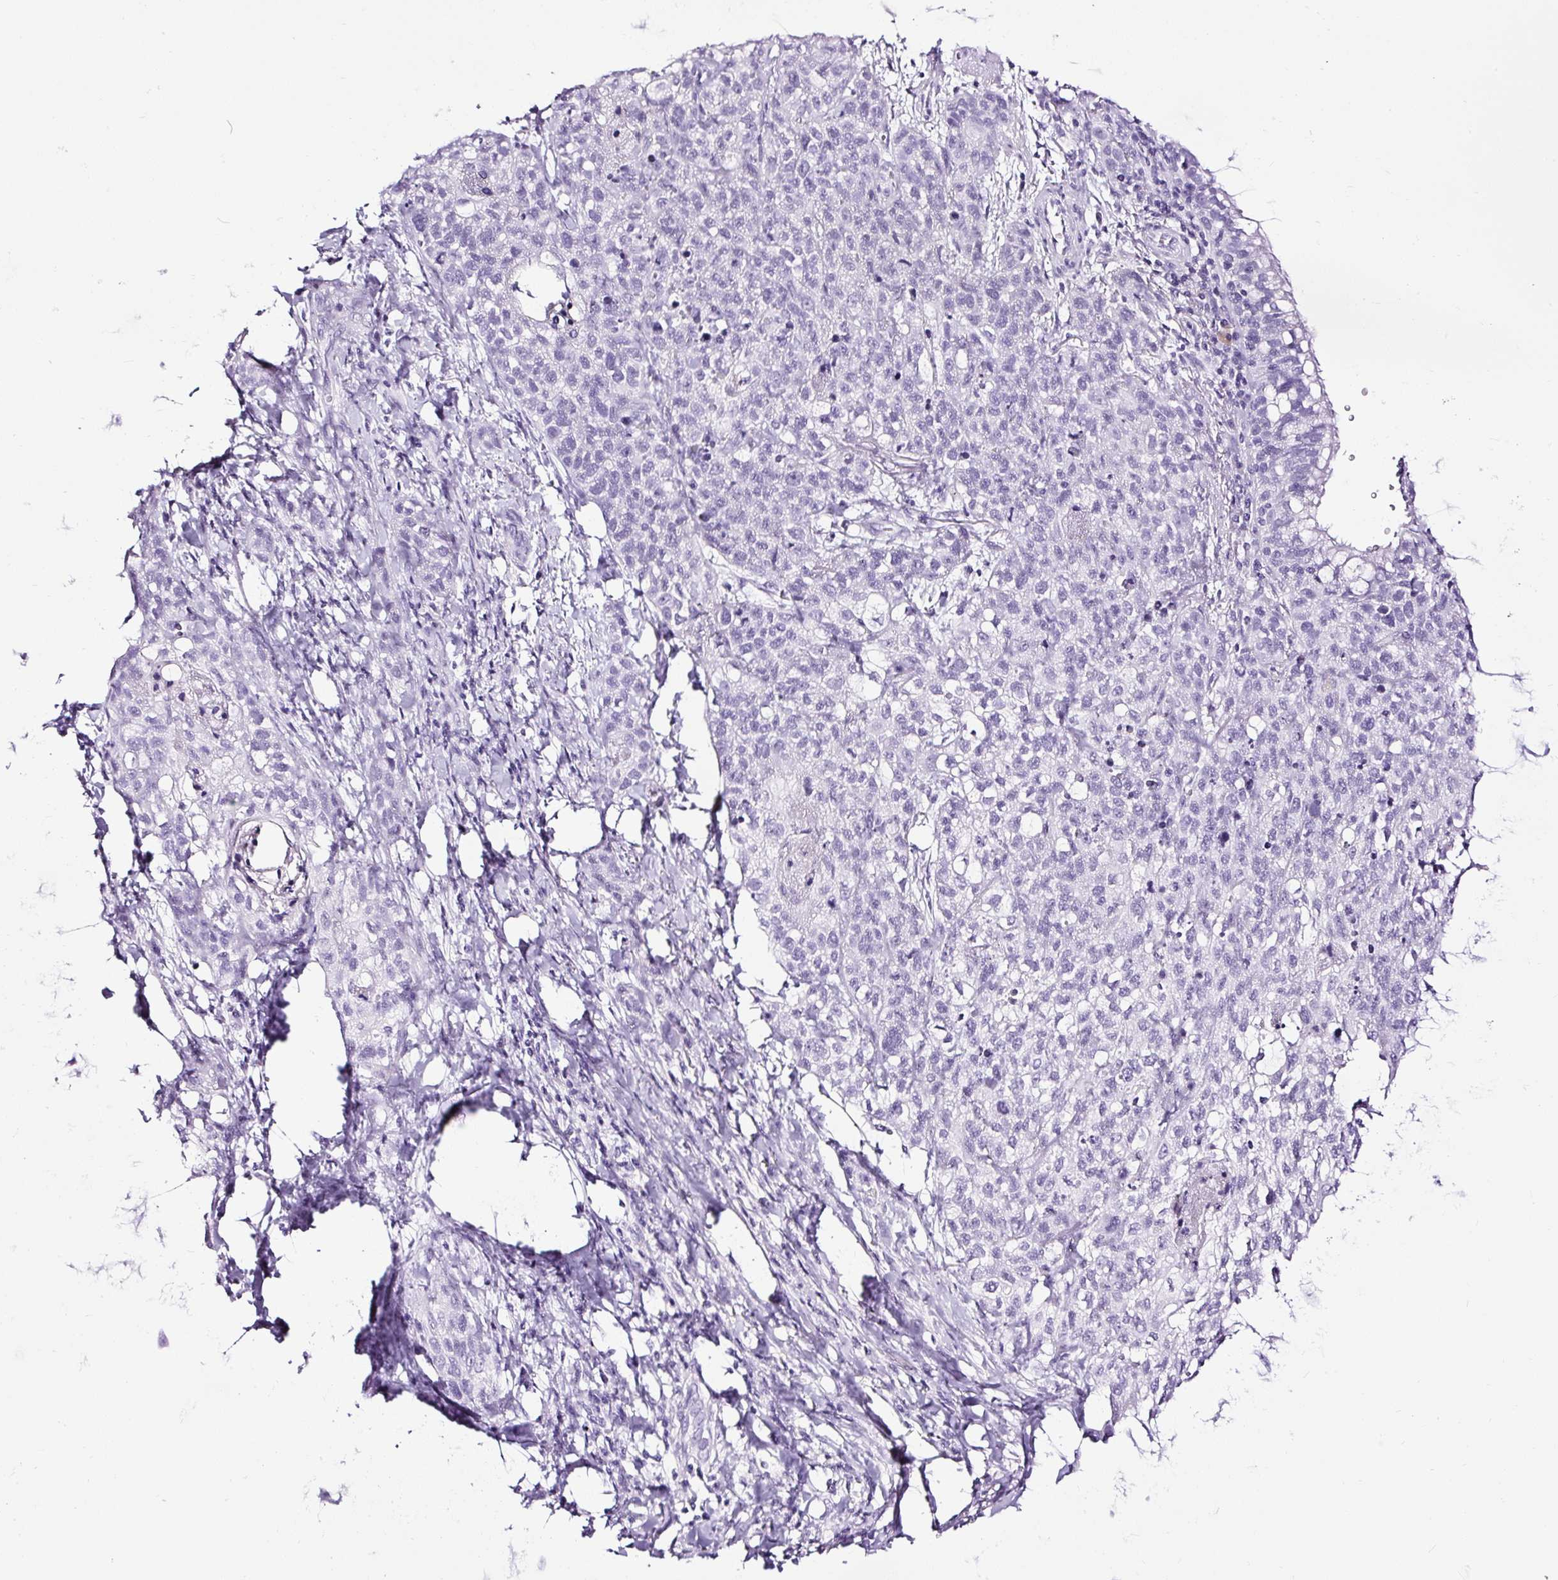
{"staining": {"intensity": "negative", "quantity": "none", "location": "none"}, "tissue": "lung cancer", "cell_type": "Tumor cells", "image_type": "cancer", "snomed": [{"axis": "morphology", "description": "Squamous cell carcinoma, NOS"}, {"axis": "topography", "description": "Lung"}], "caption": "Tumor cells are negative for protein expression in human lung cancer (squamous cell carcinoma).", "gene": "NPHS2", "patient": {"sex": "male", "age": 74}}